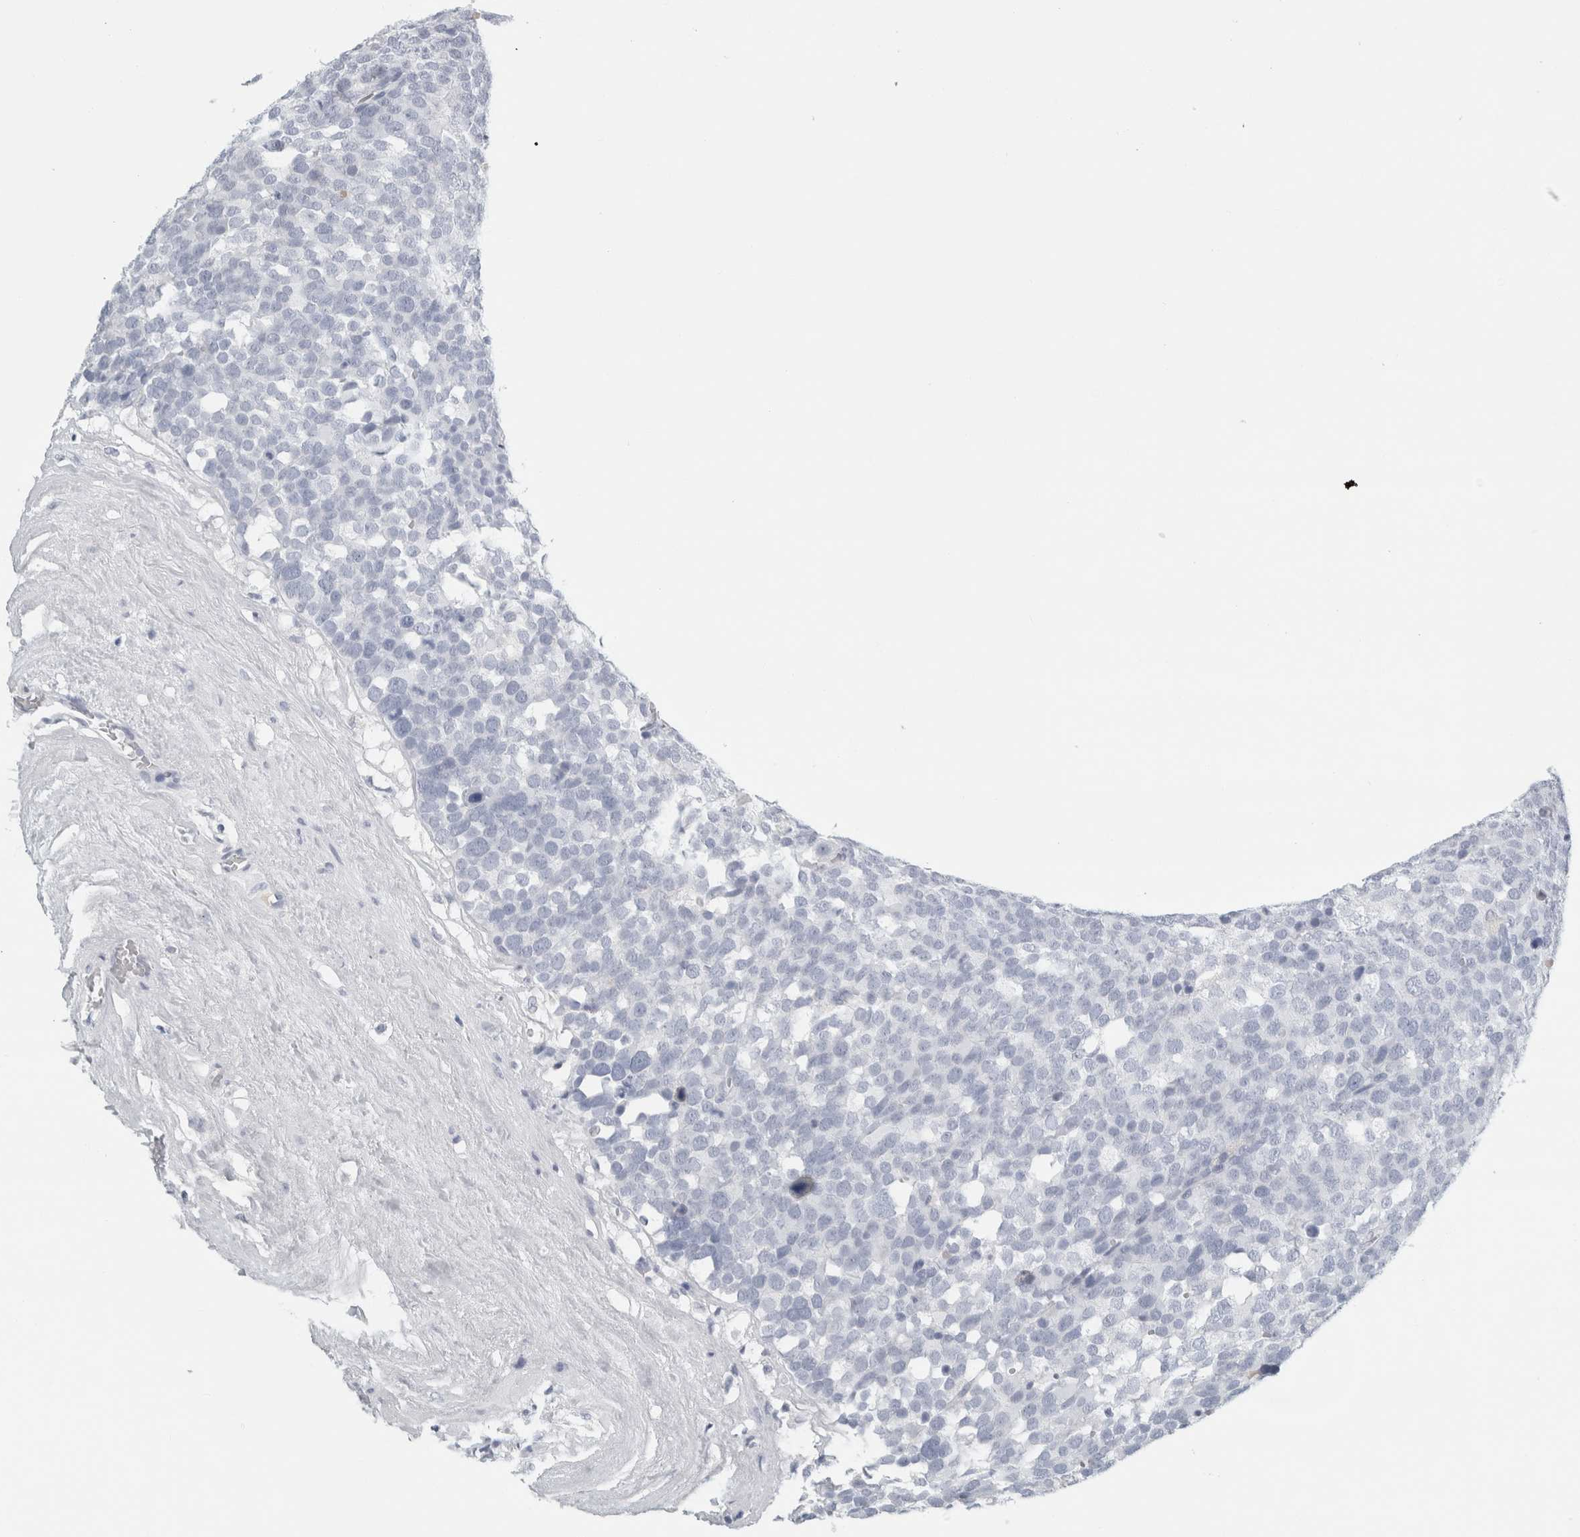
{"staining": {"intensity": "negative", "quantity": "none", "location": "none"}, "tissue": "testis cancer", "cell_type": "Tumor cells", "image_type": "cancer", "snomed": [{"axis": "morphology", "description": "Seminoma, NOS"}, {"axis": "topography", "description": "Testis"}], "caption": "The micrograph demonstrates no significant staining in tumor cells of testis cancer (seminoma).", "gene": "TSPAN8", "patient": {"sex": "male", "age": 71}}